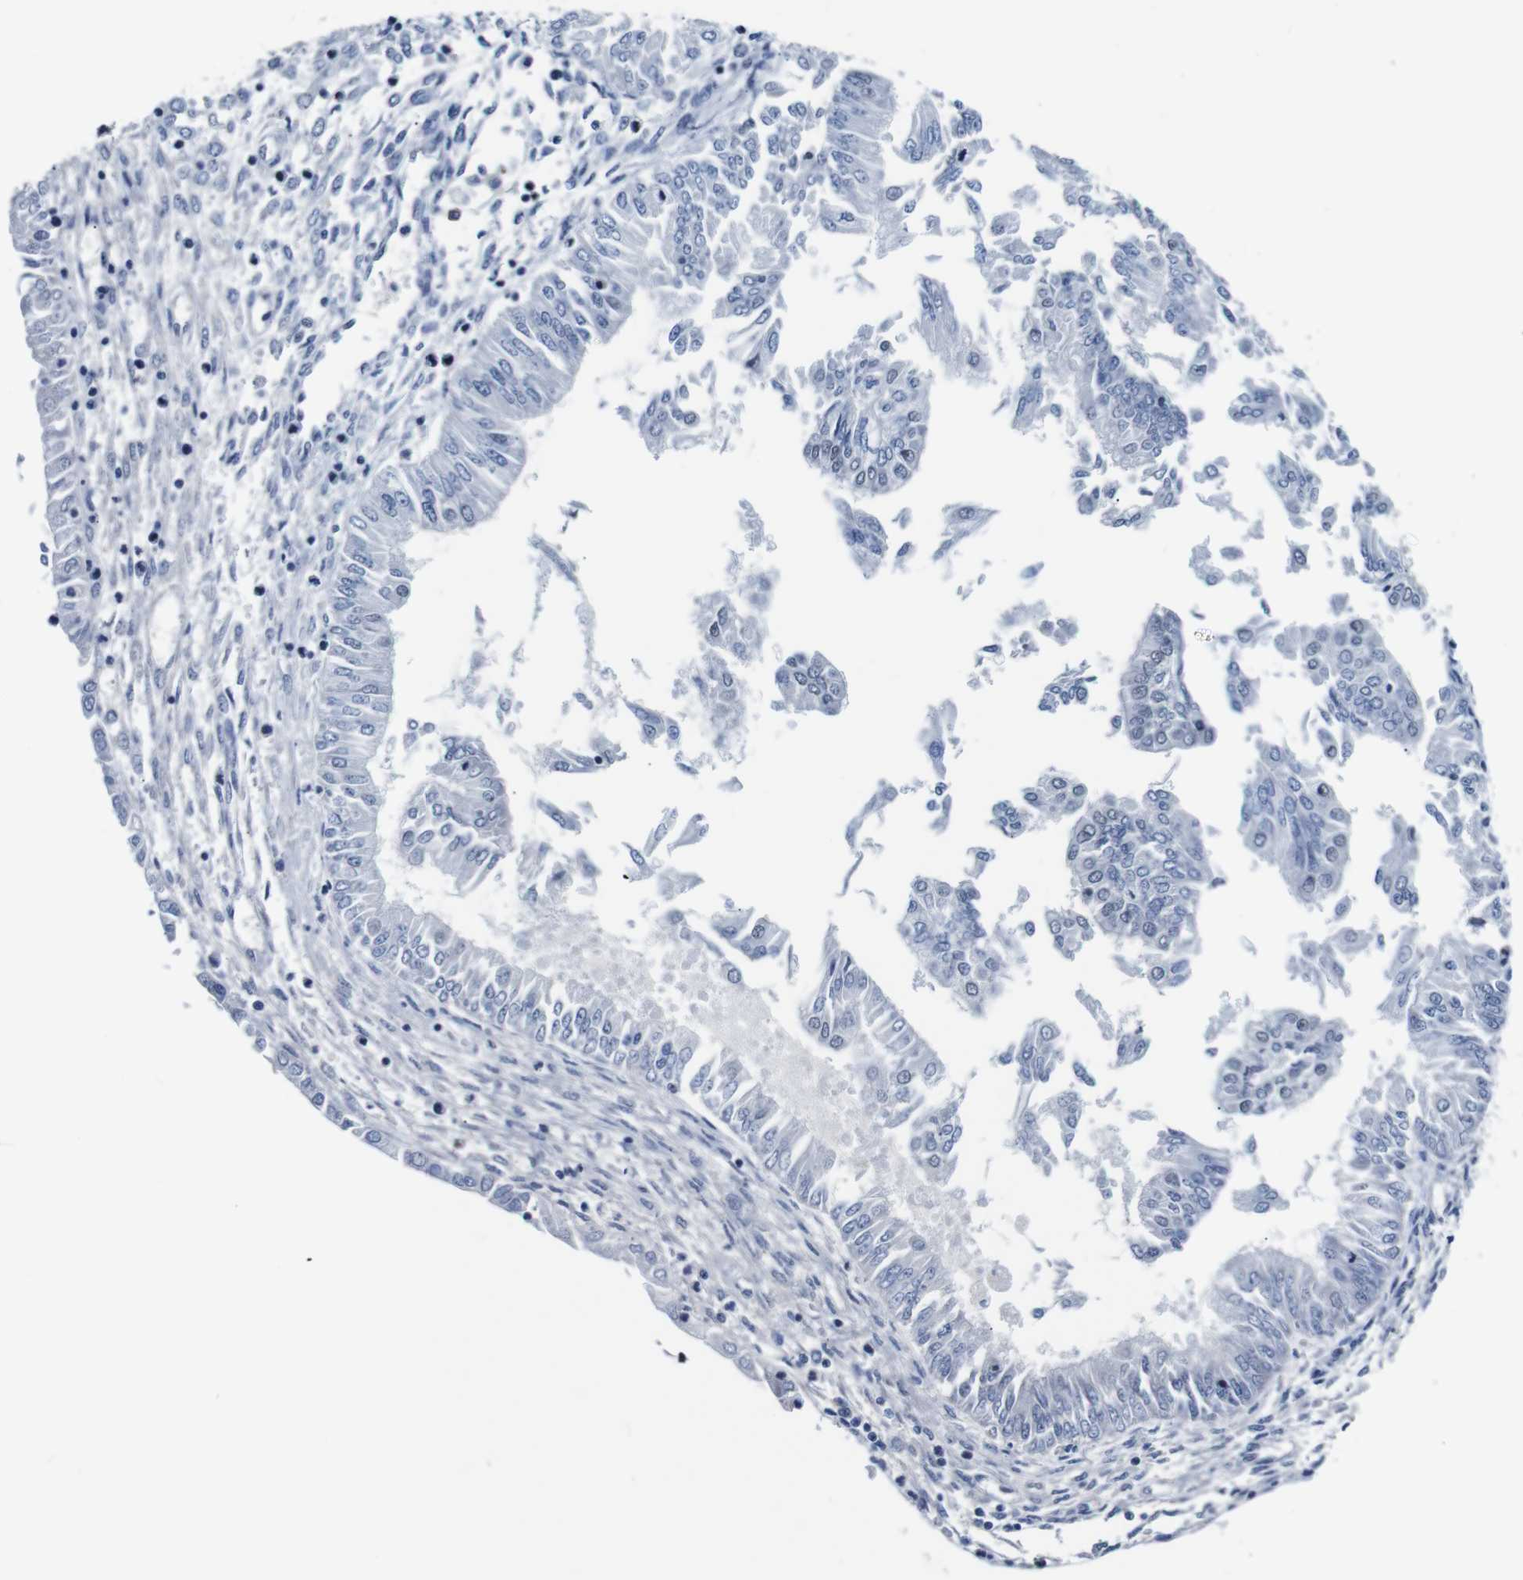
{"staining": {"intensity": "moderate", "quantity": "25%-75%", "location": "nuclear"}, "tissue": "endometrial cancer", "cell_type": "Tumor cells", "image_type": "cancer", "snomed": [{"axis": "morphology", "description": "Adenocarcinoma, NOS"}, {"axis": "topography", "description": "Endometrium"}], "caption": "Endometrial adenocarcinoma stained with immunohistochemistry shows moderate nuclear positivity in about 25%-75% of tumor cells.", "gene": "ILDR2", "patient": {"sex": "female", "age": 53}}